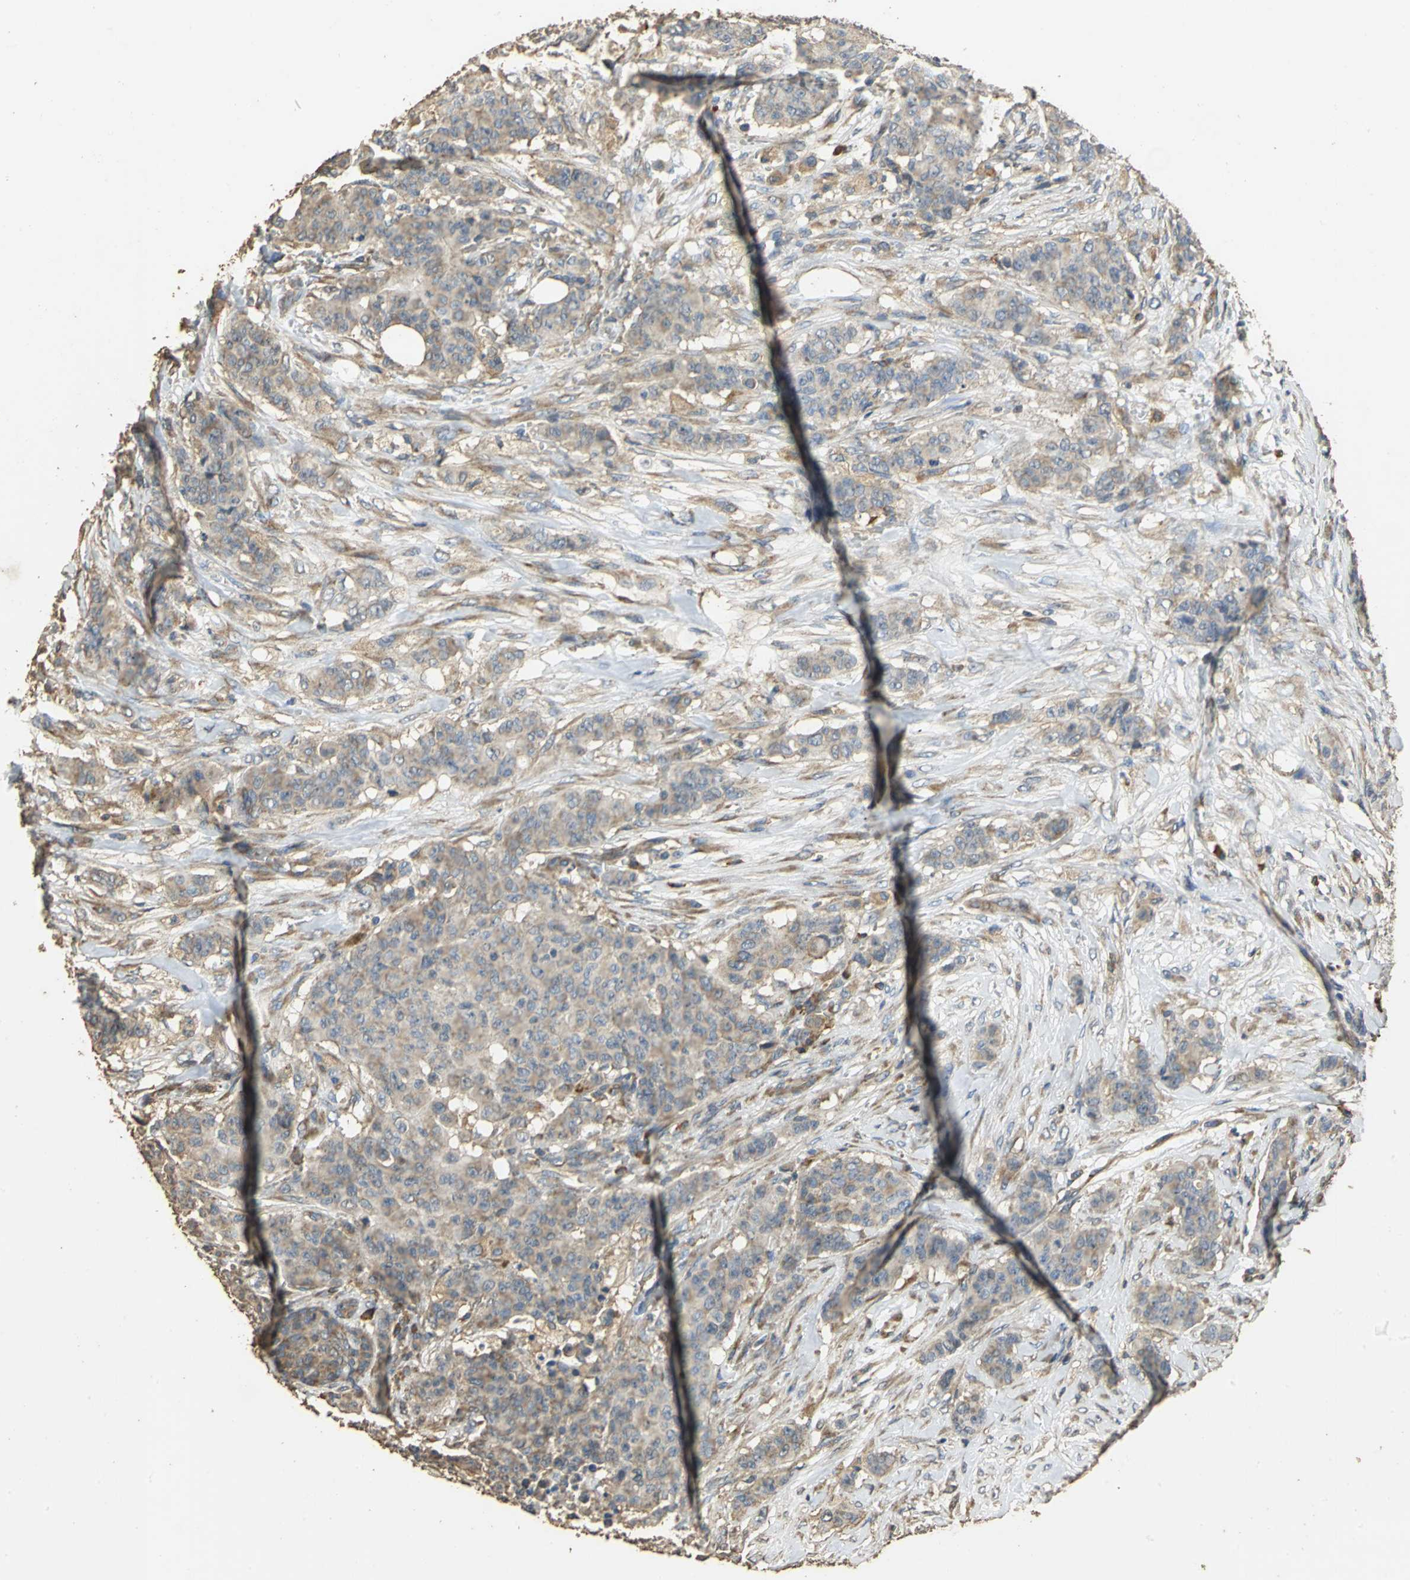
{"staining": {"intensity": "weak", "quantity": ">75%", "location": "cytoplasmic/membranous"}, "tissue": "breast cancer", "cell_type": "Tumor cells", "image_type": "cancer", "snomed": [{"axis": "morphology", "description": "Duct carcinoma"}, {"axis": "topography", "description": "Breast"}], "caption": "Protein expression analysis of breast invasive ductal carcinoma reveals weak cytoplasmic/membranous positivity in about >75% of tumor cells. (Brightfield microscopy of DAB IHC at high magnification).", "gene": "ACSL4", "patient": {"sex": "female", "age": 40}}